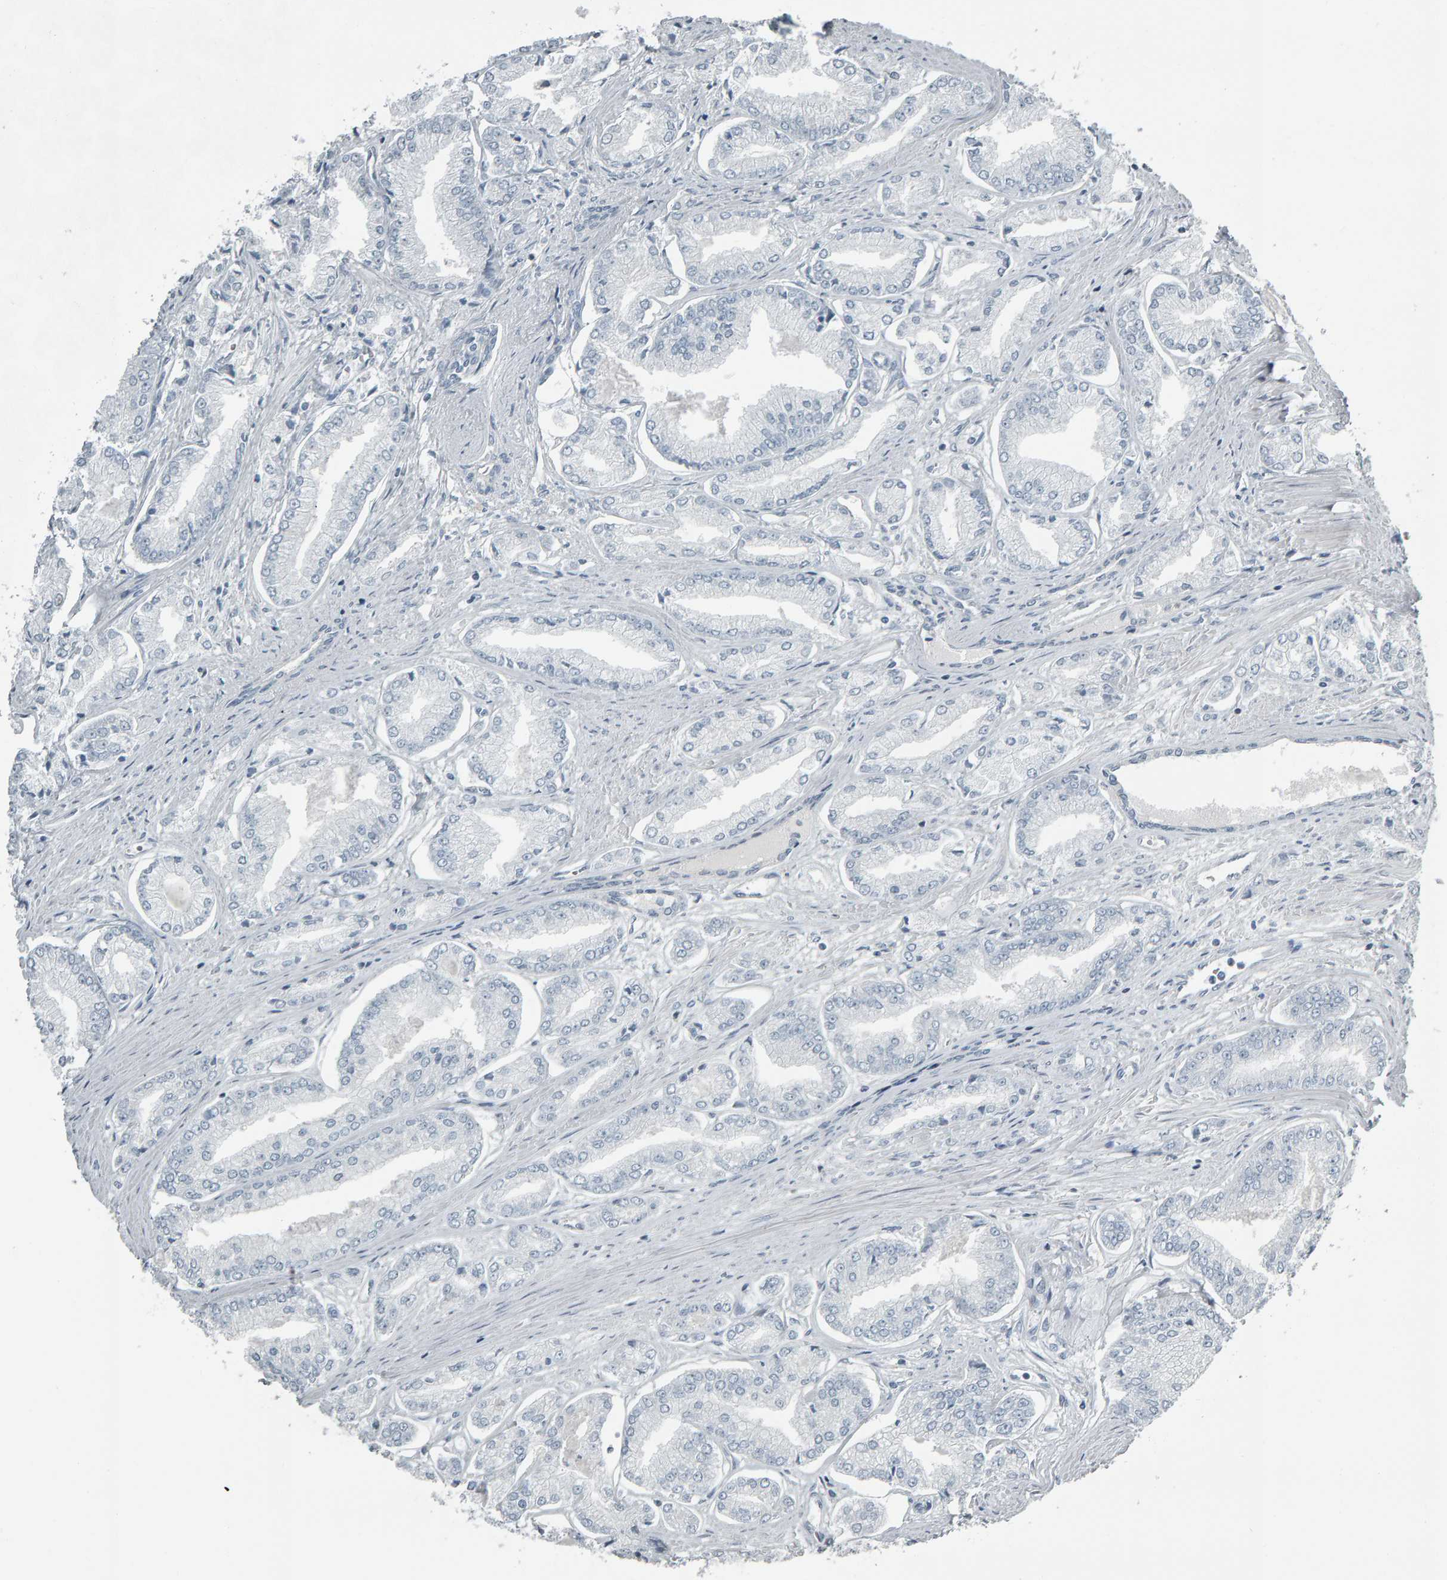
{"staining": {"intensity": "negative", "quantity": "none", "location": "none"}, "tissue": "prostate cancer", "cell_type": "Tumor cells", "image_type": "cancer", "snomed": [{"axis": "morphology", "description": "Adenocarcinoma, Low grade"}, {"axis": "topography", "description": "Prostate"}], "caption": "A high-resolution image shows immunohistochemistry staining of prostate cancer (adenocarcinoma (low-grade)), which exhibits no significant expression in tumor cells.", "gene": "PYY", "patient": {"sex": "male", "age": 52}}